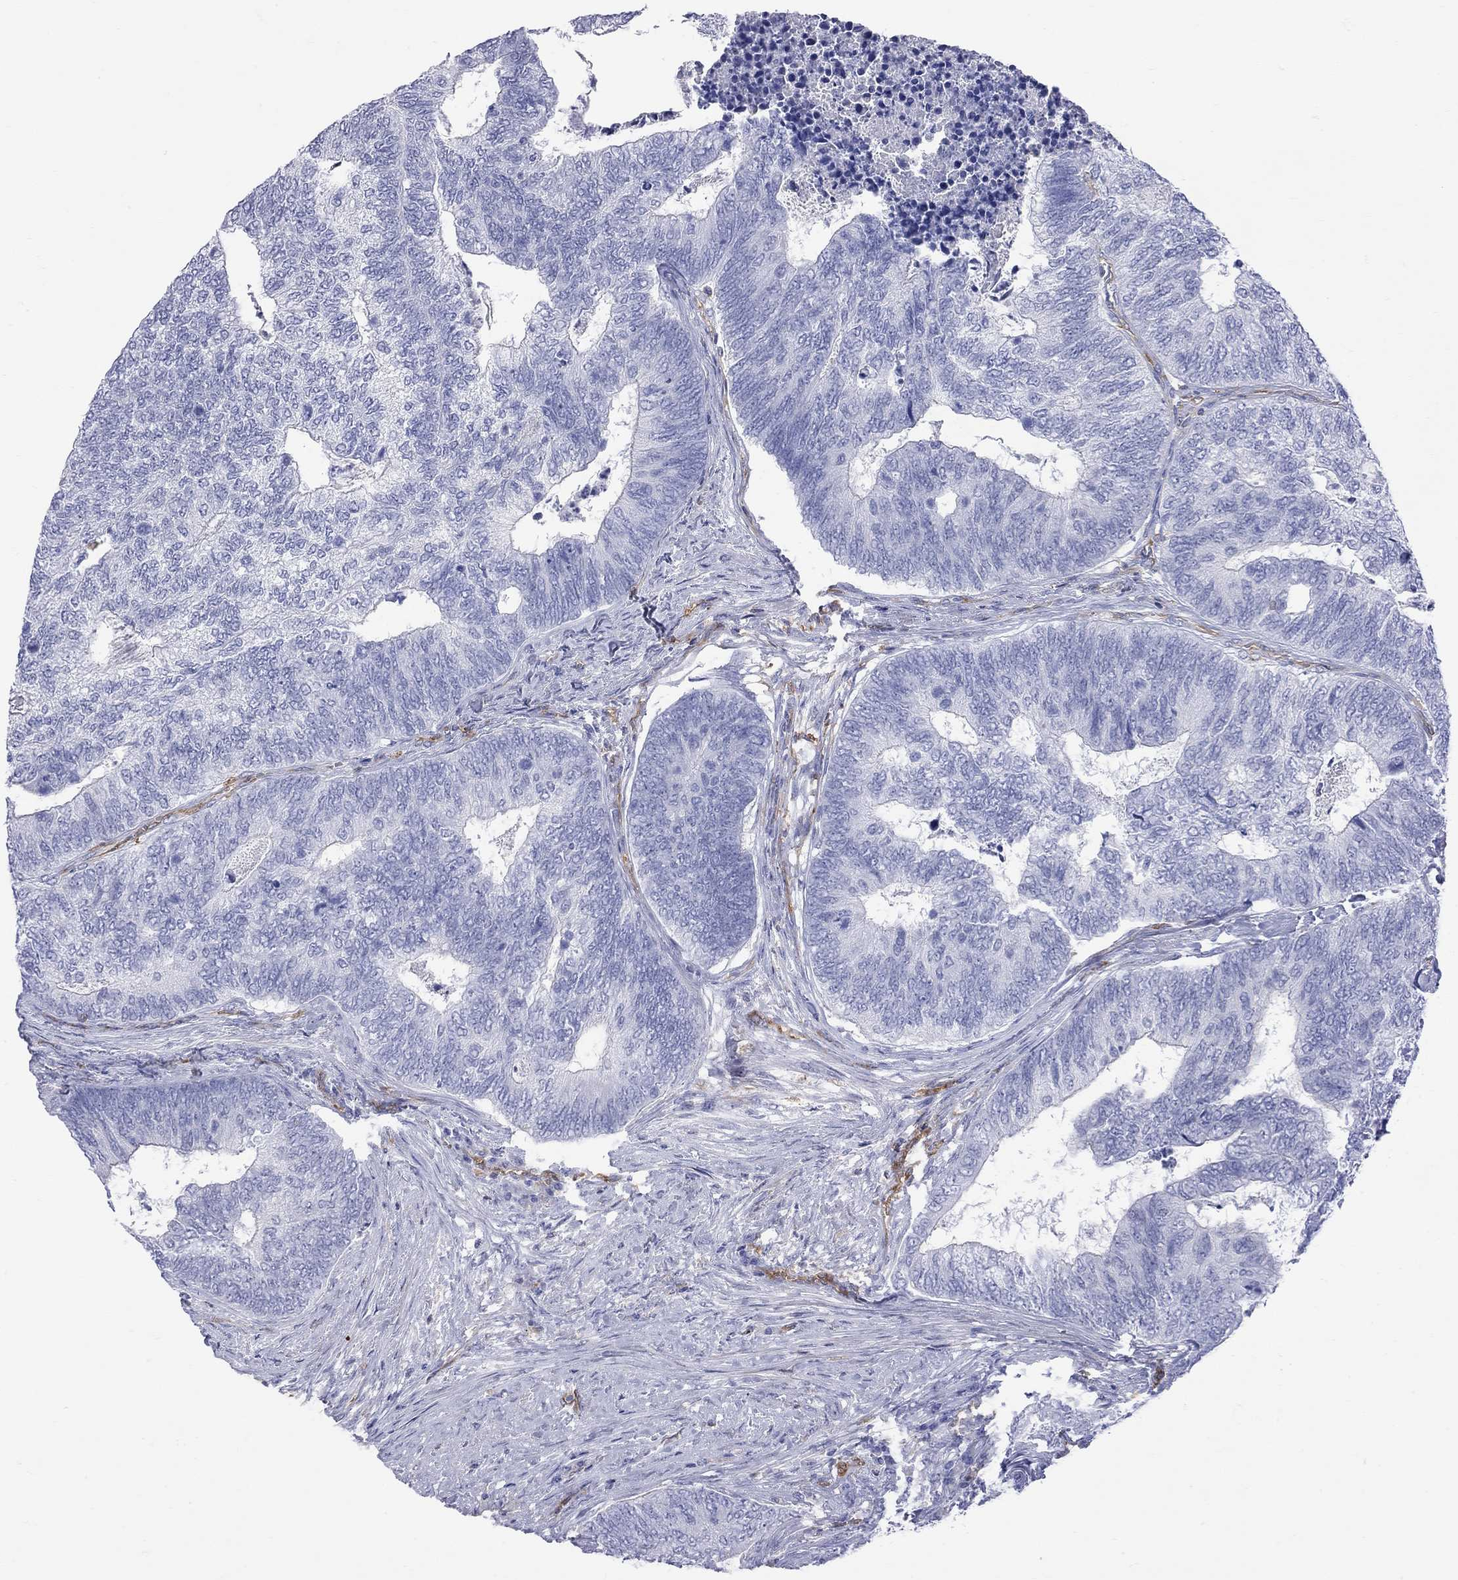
{"staining": {"intensity": "negative", "quantity": "none", "location": "none"}, "tissue": "colorectal cancer", "cell_type": "Tumor cells", "image_type": "cancer", "snomed": [{"axis": "morphology", "description": "Adenocarcinoma, NOS"}, {"axis": "topography", "description": "Colon"}], "caption": "This image is of colorectal cancer stained with immunohistochemistry (IHC) to label a protein in brown with the nuclei are counter-stained blue. There is no expression in tumor cells. (Brightfield microscopy of DAB (3,3'-diaminobenzidine) immunohistochemistry at high magnification).", "gene": "ABI3", "patient": {"sex": "female", "age": 67}}